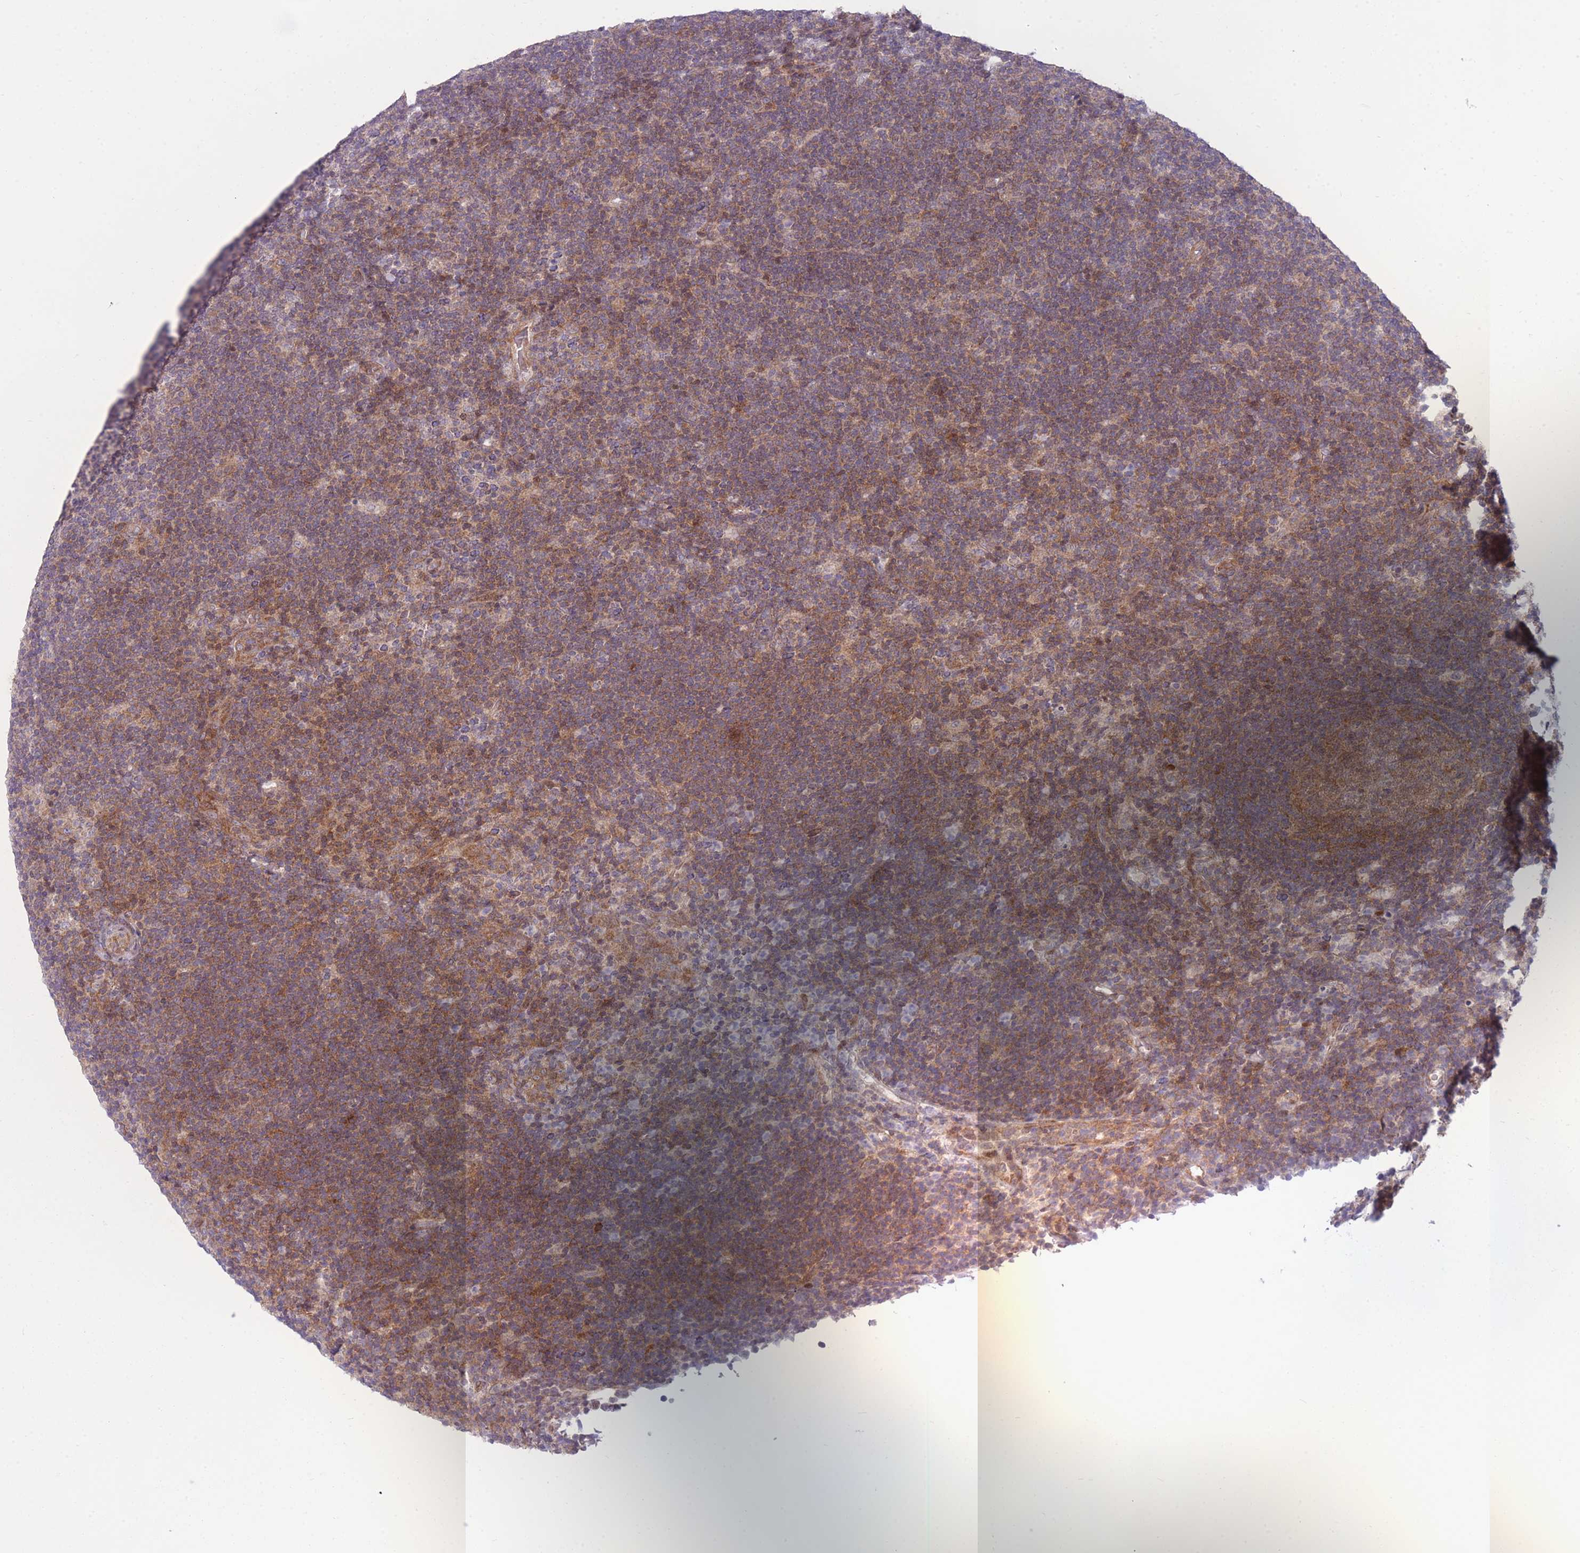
{"staining": {"intensity": "negative", "quantity": "none", "location": "none"}, "tissue": "lymphoma", "cell_type": "Tumor cells", "image_type": "cancer", "snomed": [{"axis": "morphology", "description": "Hodgkin's disease, NOS"}, {"axis": "topography", "description": "Lymph node"}], "caption": "The IHC photomicrograph has no significant staining in tumor cells of lymphoma tissue. Nuclei are stained in blue.", "gene": "RIC8A", "patient": {"sex": "female", "age": 57}}